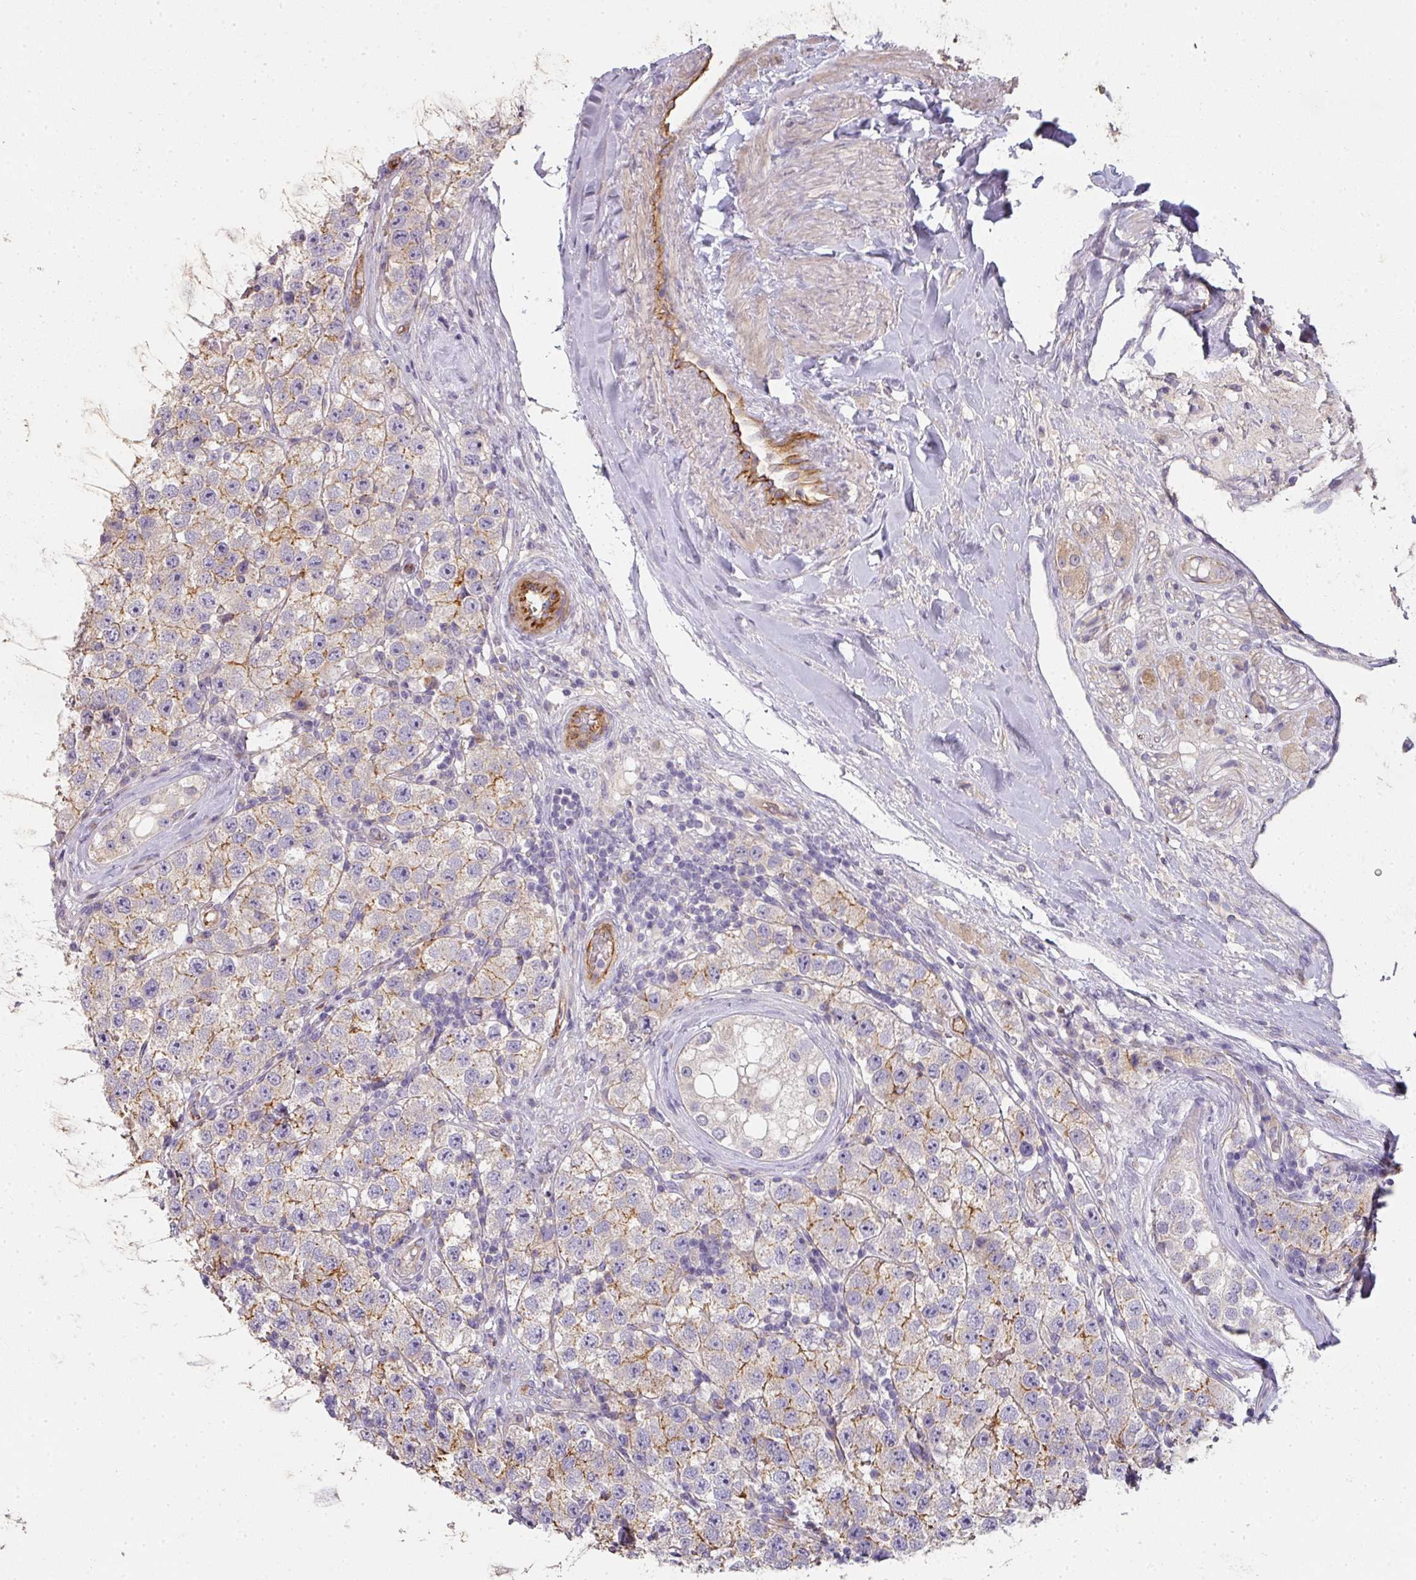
{"staining": {"intensity": "moderate", "quantity": "<25%", "location": "cytoplasmic/membranous"}, "tissue": "testis cancer", "cell_type": "Tumor cells", "image_type": "cancer", "snomed": [{"axis": "morphology", "description": "Seminoma, NOS"}, {"axis": "topography", "description": "Testis"}], "caption": "There is low levels of moderate cytoplasmic/membranous positivity in tumor cells of testis cancer, as demonstrated by immunohistochemical staining (brown color).", "gene": "PCDH1", "patient": {"sex": "male", "age": 34}}